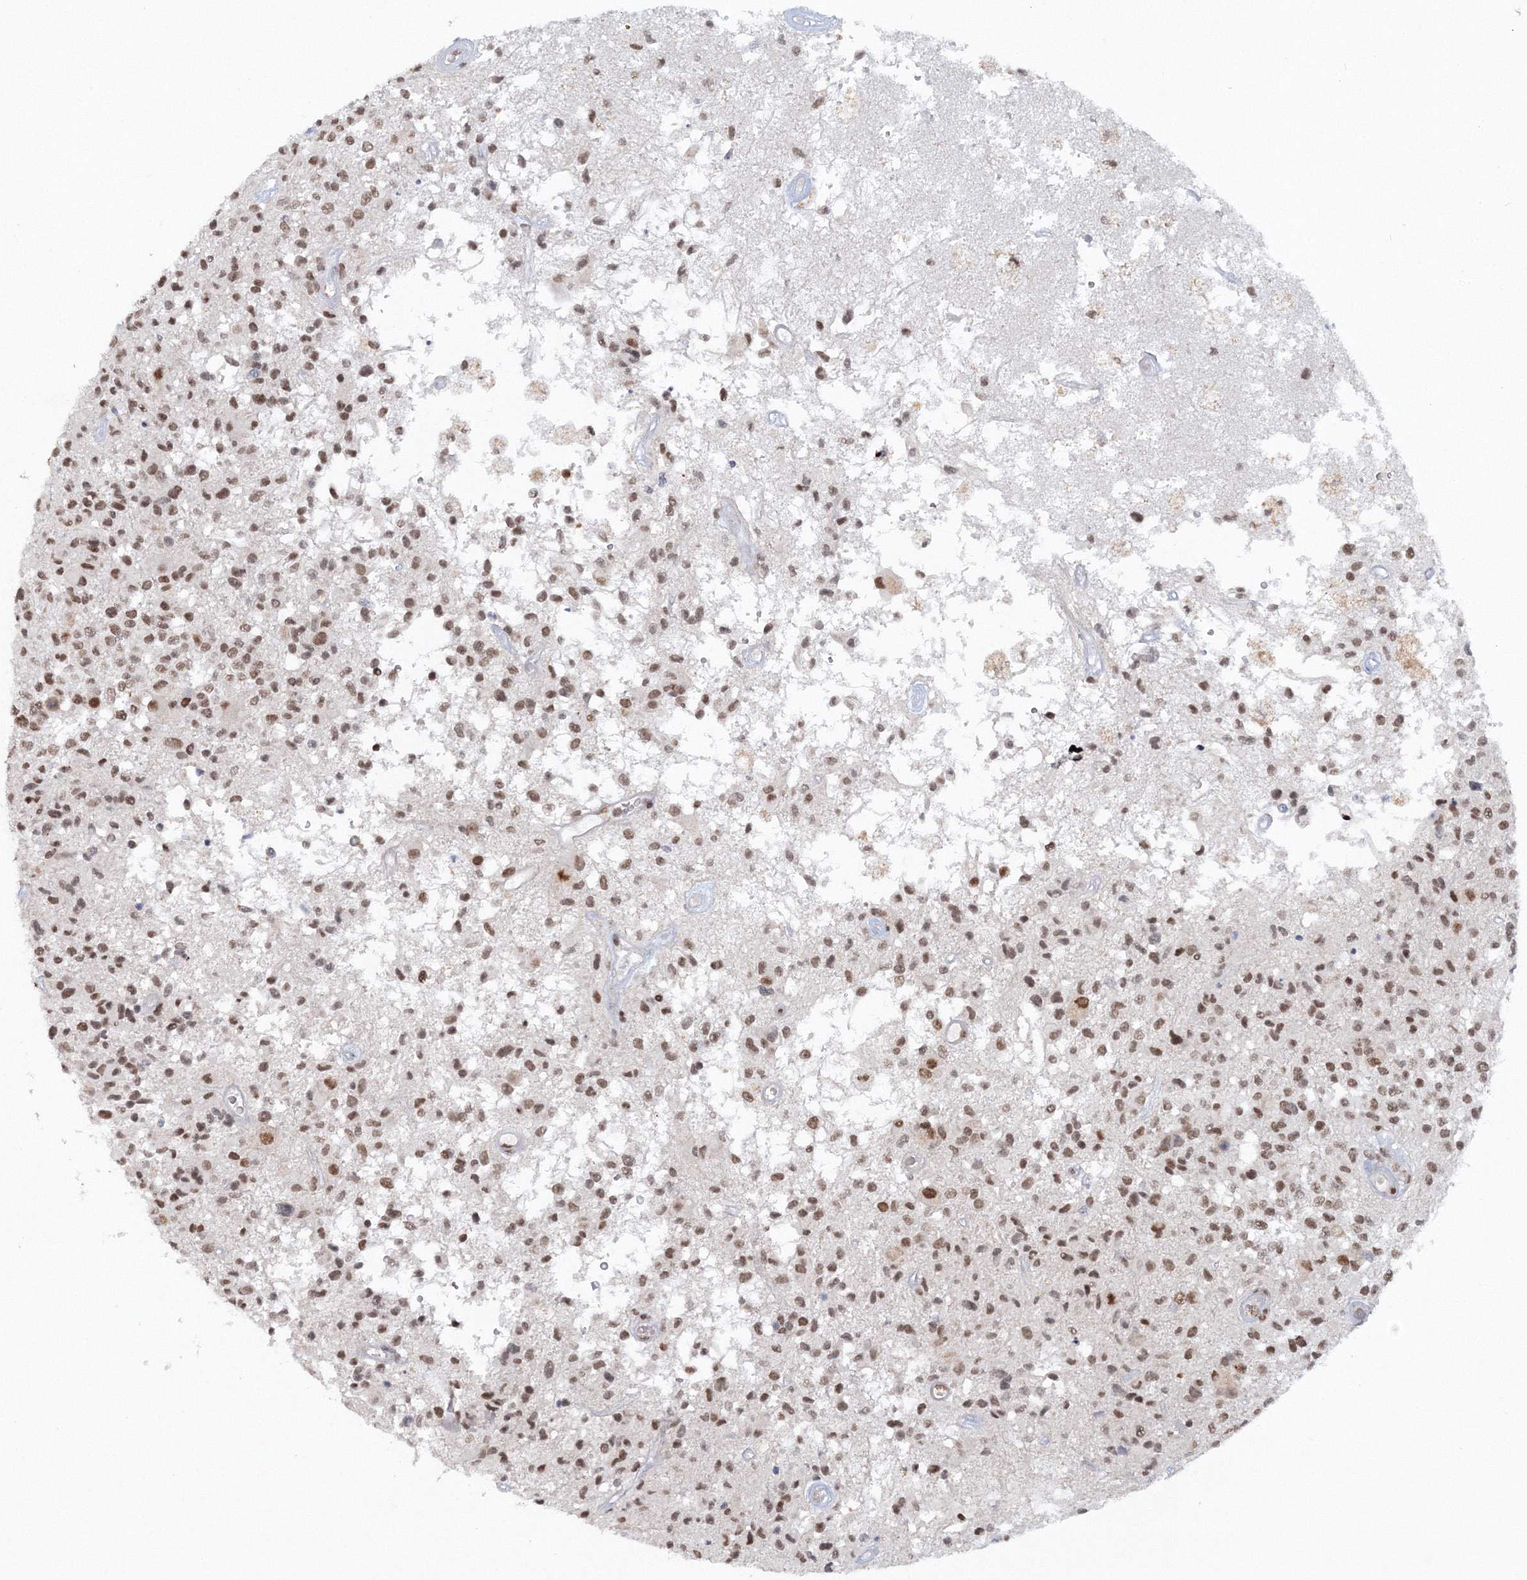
{"staining": {"intensity": "moderate", "quantity": ">75%", "location": "nuclear"}, "tissue": "glioma", "cell_type": "Tumor cells", "image_type": "cancer", "snomed": [{"axis": "morphology", "description": "Glioma, malignant, High grade"}, {"axis": "morphology", "description": "Glioblastoma, NOS"}, {"axis": "topography", "description": "Brain"}], "caption": "IHC photomicrograph of glioblastoma stained for a protein (brown), which displays medium levels of moderate nuclear positivity in about >75% of tumor cells.", "gene": "C3orf33", "patient": {"sex": "male", "age": 60}}